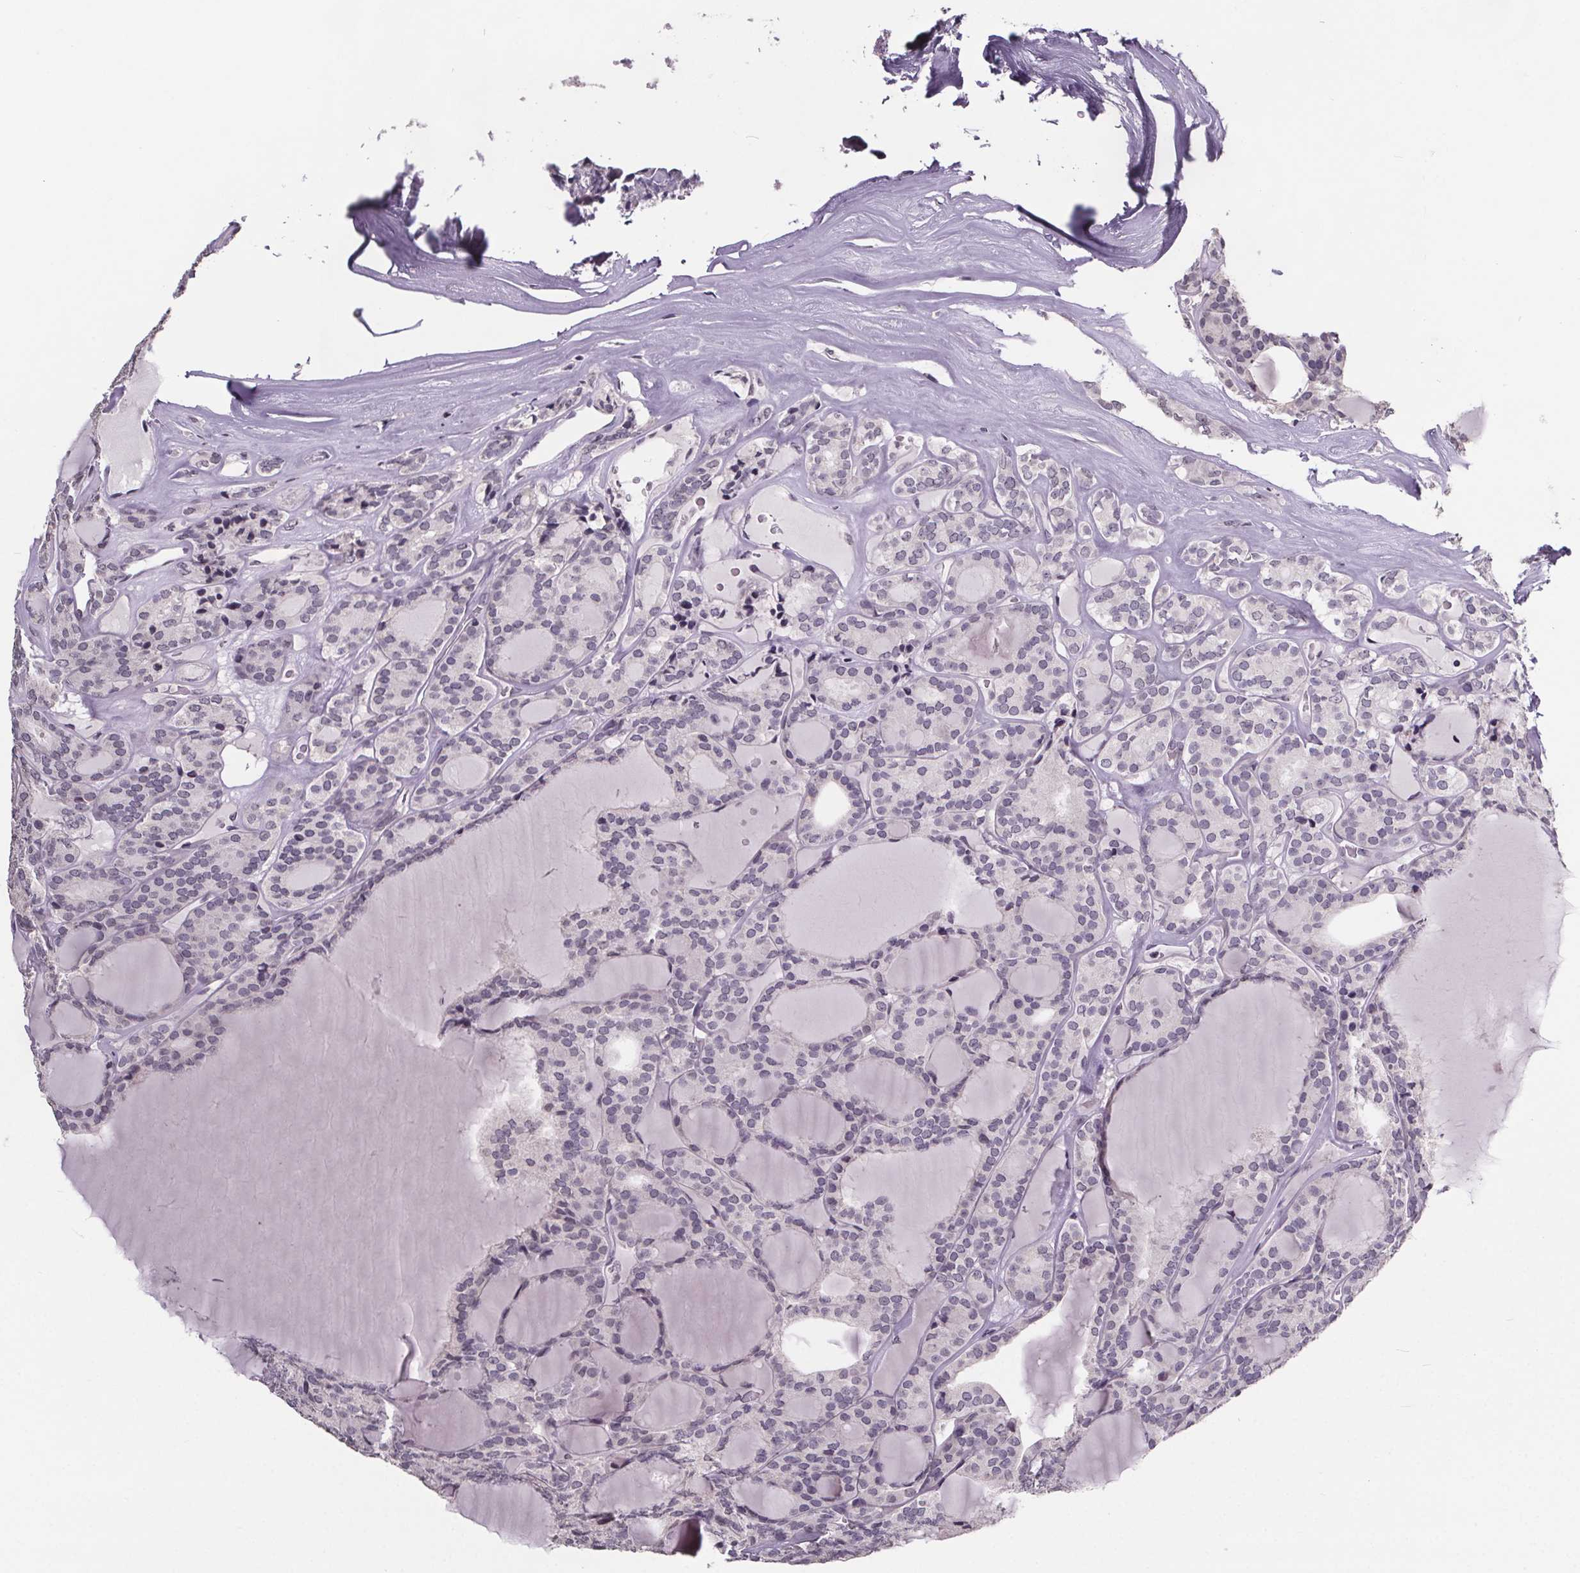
{"staining": {"intensity": "negative", "quantity": "none", "location": "none"}, "tissue": "thyroid cancer", "cell_type": "Tumor cells", "image_type": "cancer", "snomed": [{"axis": "morphology", "description": "Follicular adenoma carcinoma, NOS"}, {"axis": "topography", "description": "Thyroid gland"}], "caption": "There is no significant positivity in tumor cells of follicular adenoma carcinoma (thyroid).", "gene": "NKX6-1", "patient": {"sex": "male", "age": 74}}